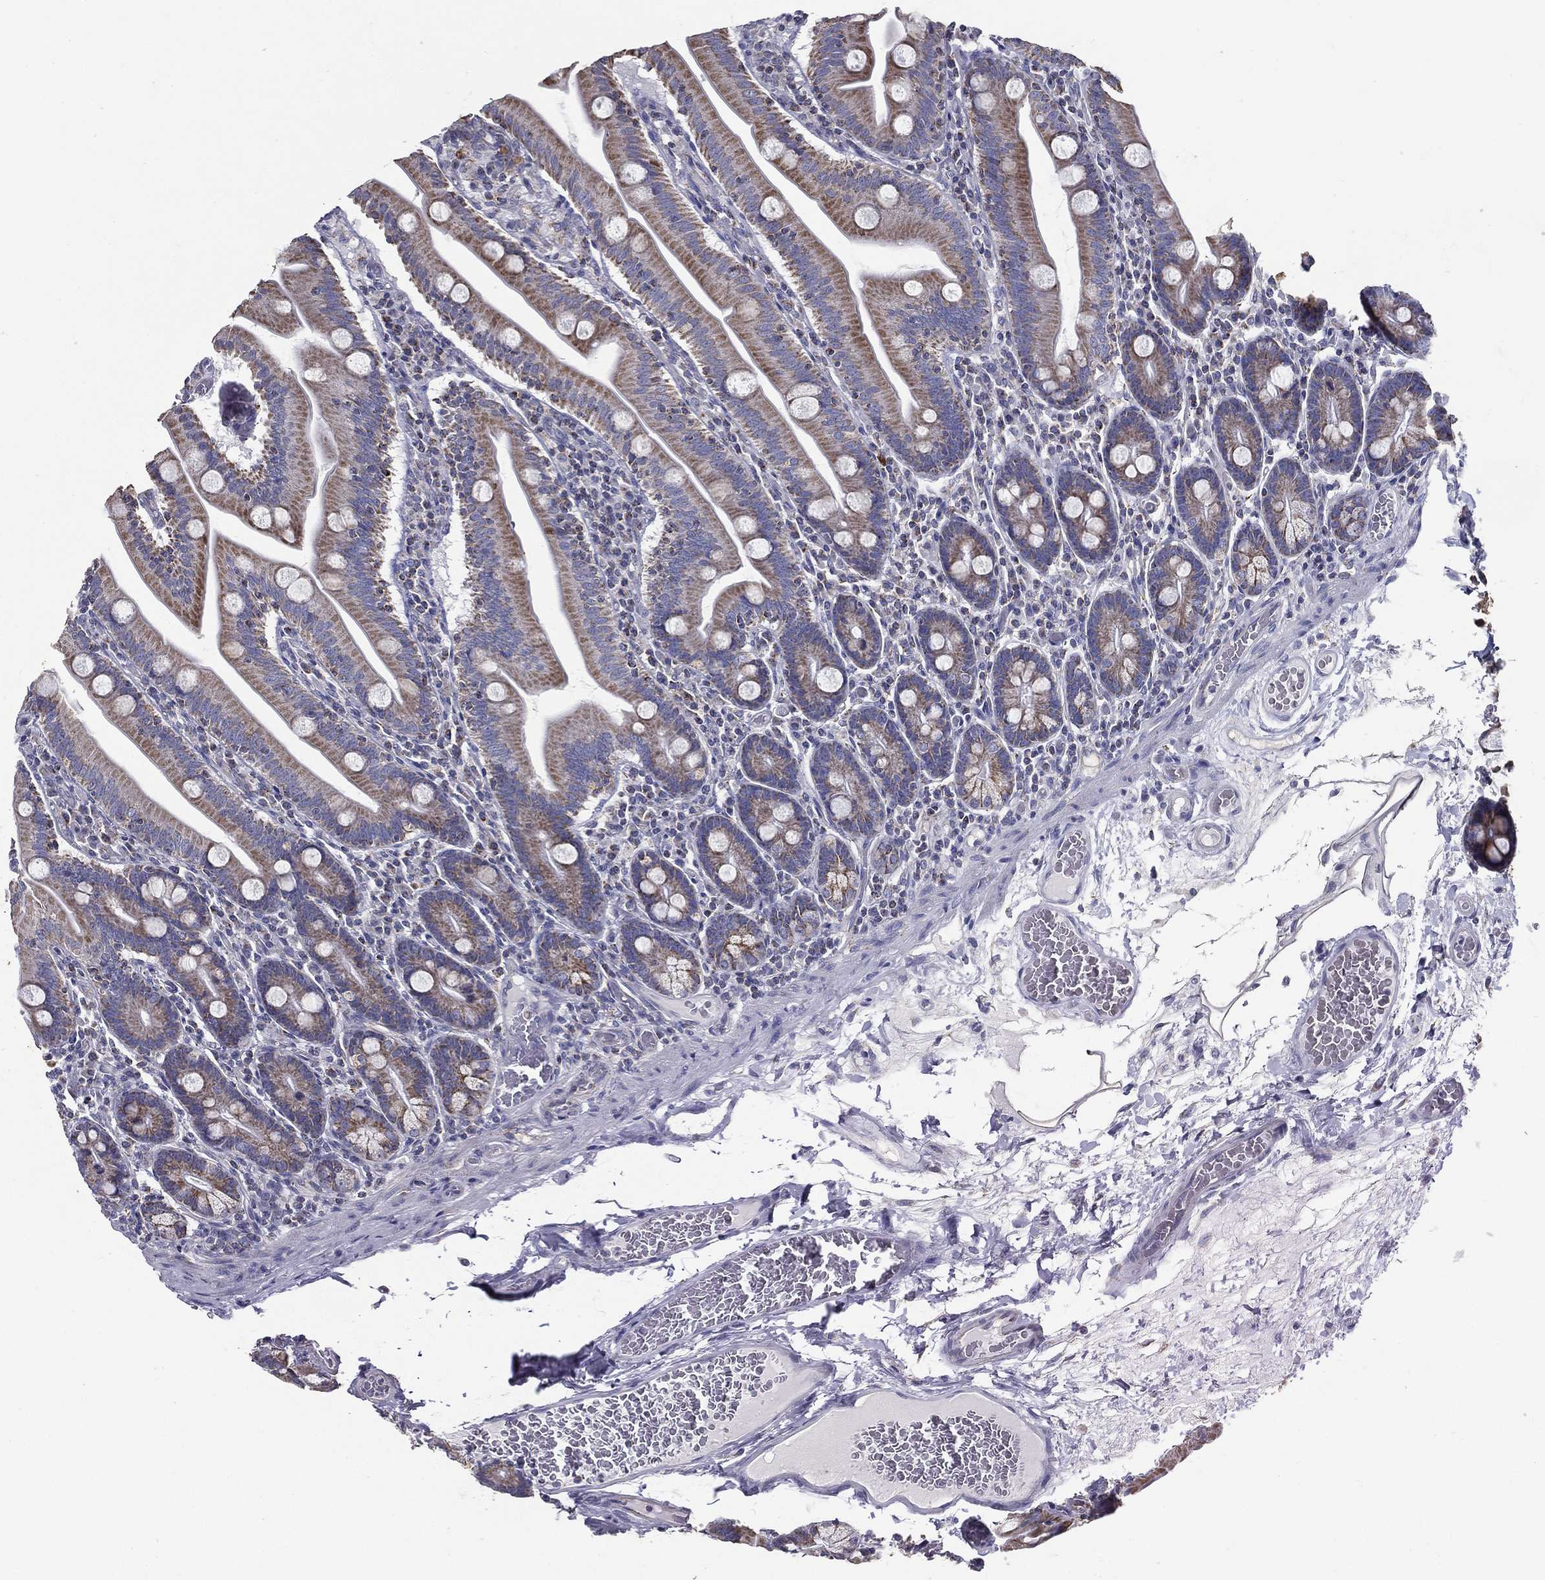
{"staining": {"intensity": "moderate", "quantity": "25%-75%", "location": "cytoplasmic/membranous"}, "tissue": "small intestine", "cell_type": "Glandular cells", "image_type": "normal", "snomed": [{"axis": "morphology", "description": "Normal tissue, NOS"}, {"axis": "topography", "description": "Small intestine"}], "caption": "Immunohistochemical staining of unremarkable small intestine exhibits medium levels of moderate cytoplasmic/membranous staining in approximately 25%-75% of glandular cells. The staining was performed using DAB, with brown indicating positive protein expression. Nuclei are stained blue with hematoxylin.", "gene": "SFXN1", "patient": {"sex": "male", "age": 37}}